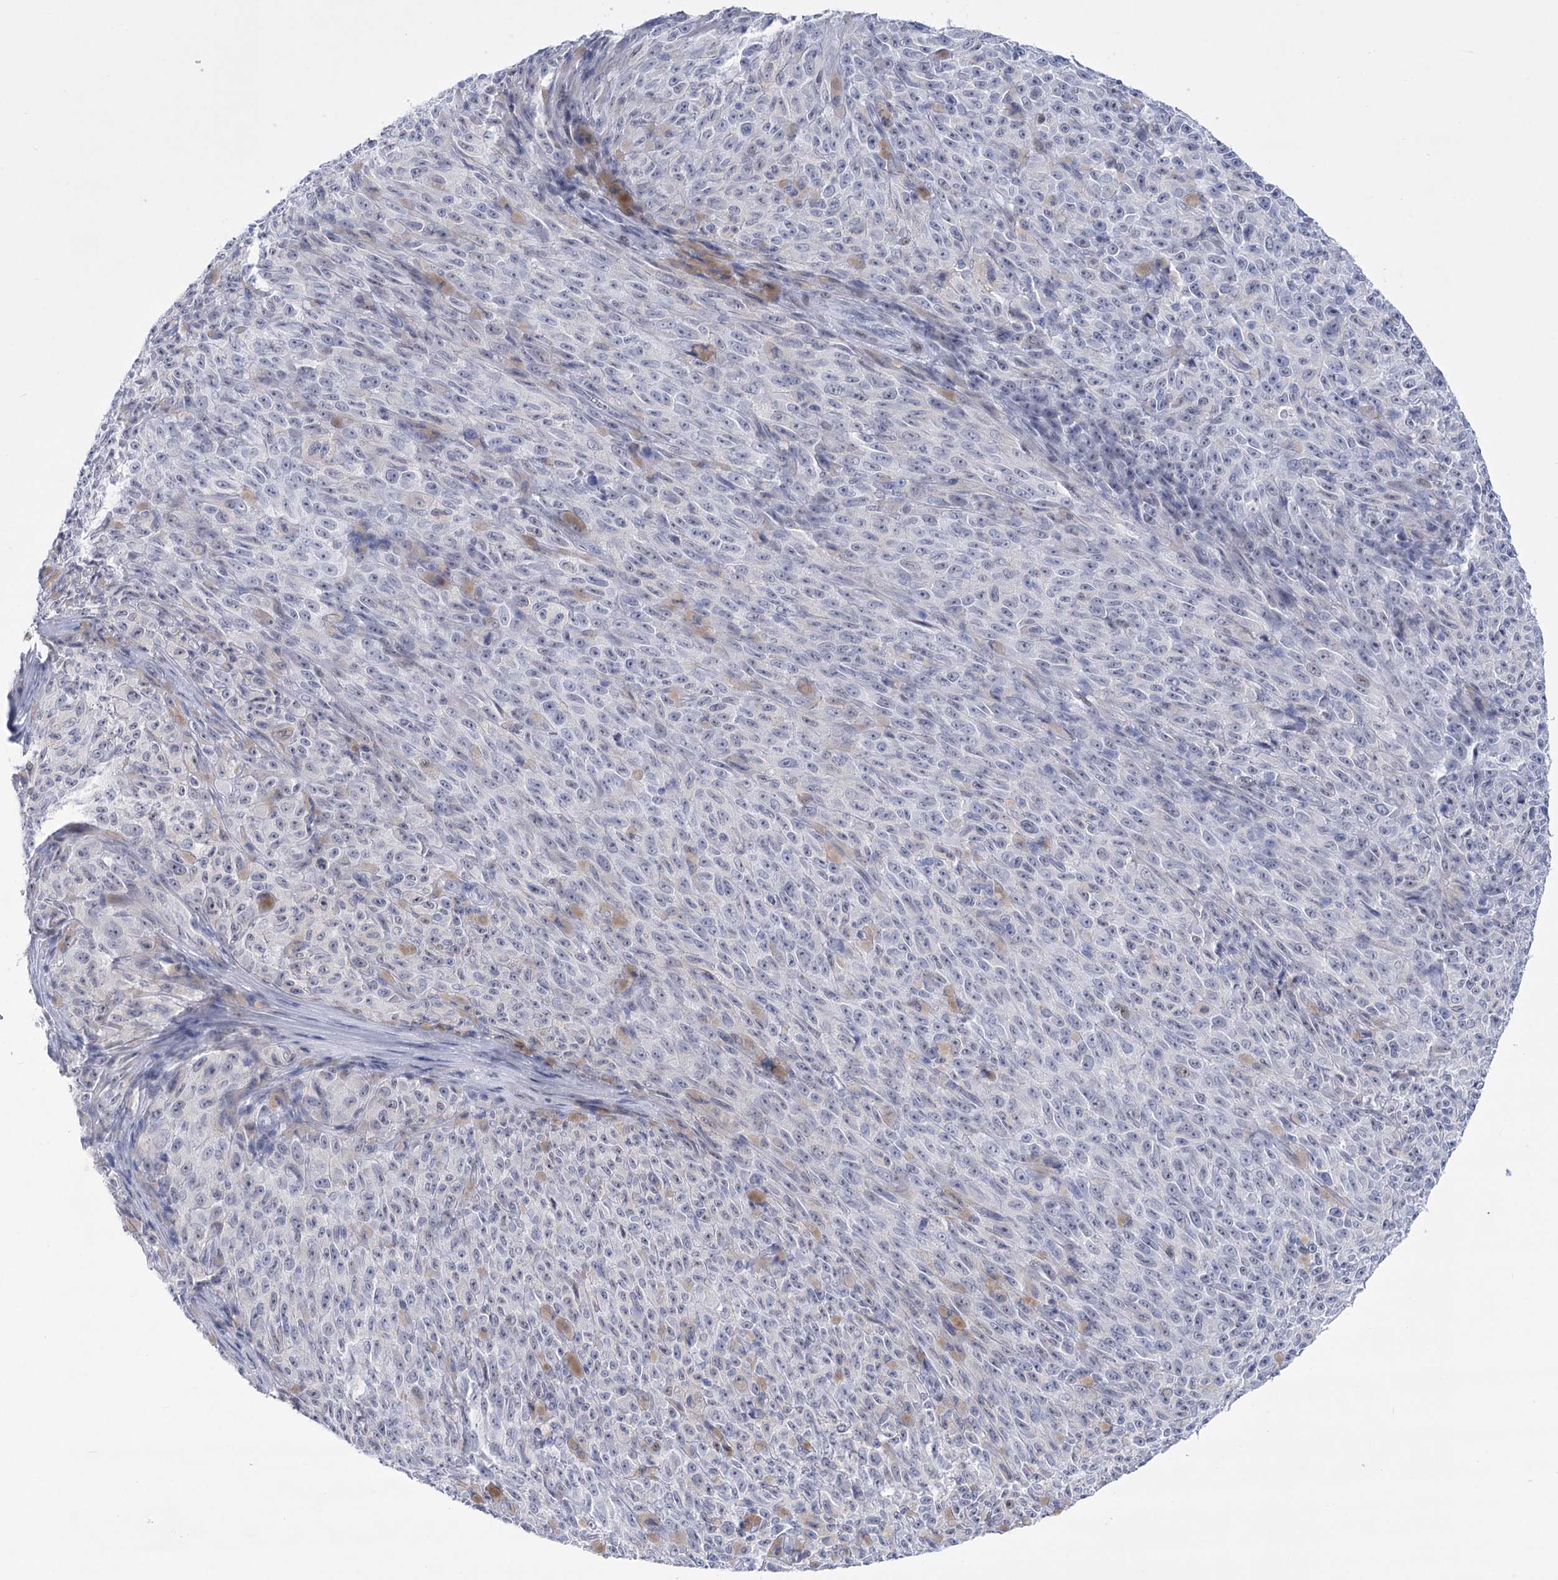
{"staining": {"intensity": "negative", "quantity": "none", "location": "none"}, "tissue": "melanoma", "cell_type": "Tumor cells", "image_type": "cancer", "snomed": [{"axis": "morphology", "description": "Malignant melanoma, NOS"}, {"axis": "topography", "description": "Skin"}], "caption": "This is an immunohistochemistry photomicrograph of human melanoma. There is no expression in tumor cells.", "gene": "HORMAD1", "patient": {"sex": "female", "age": 82}}